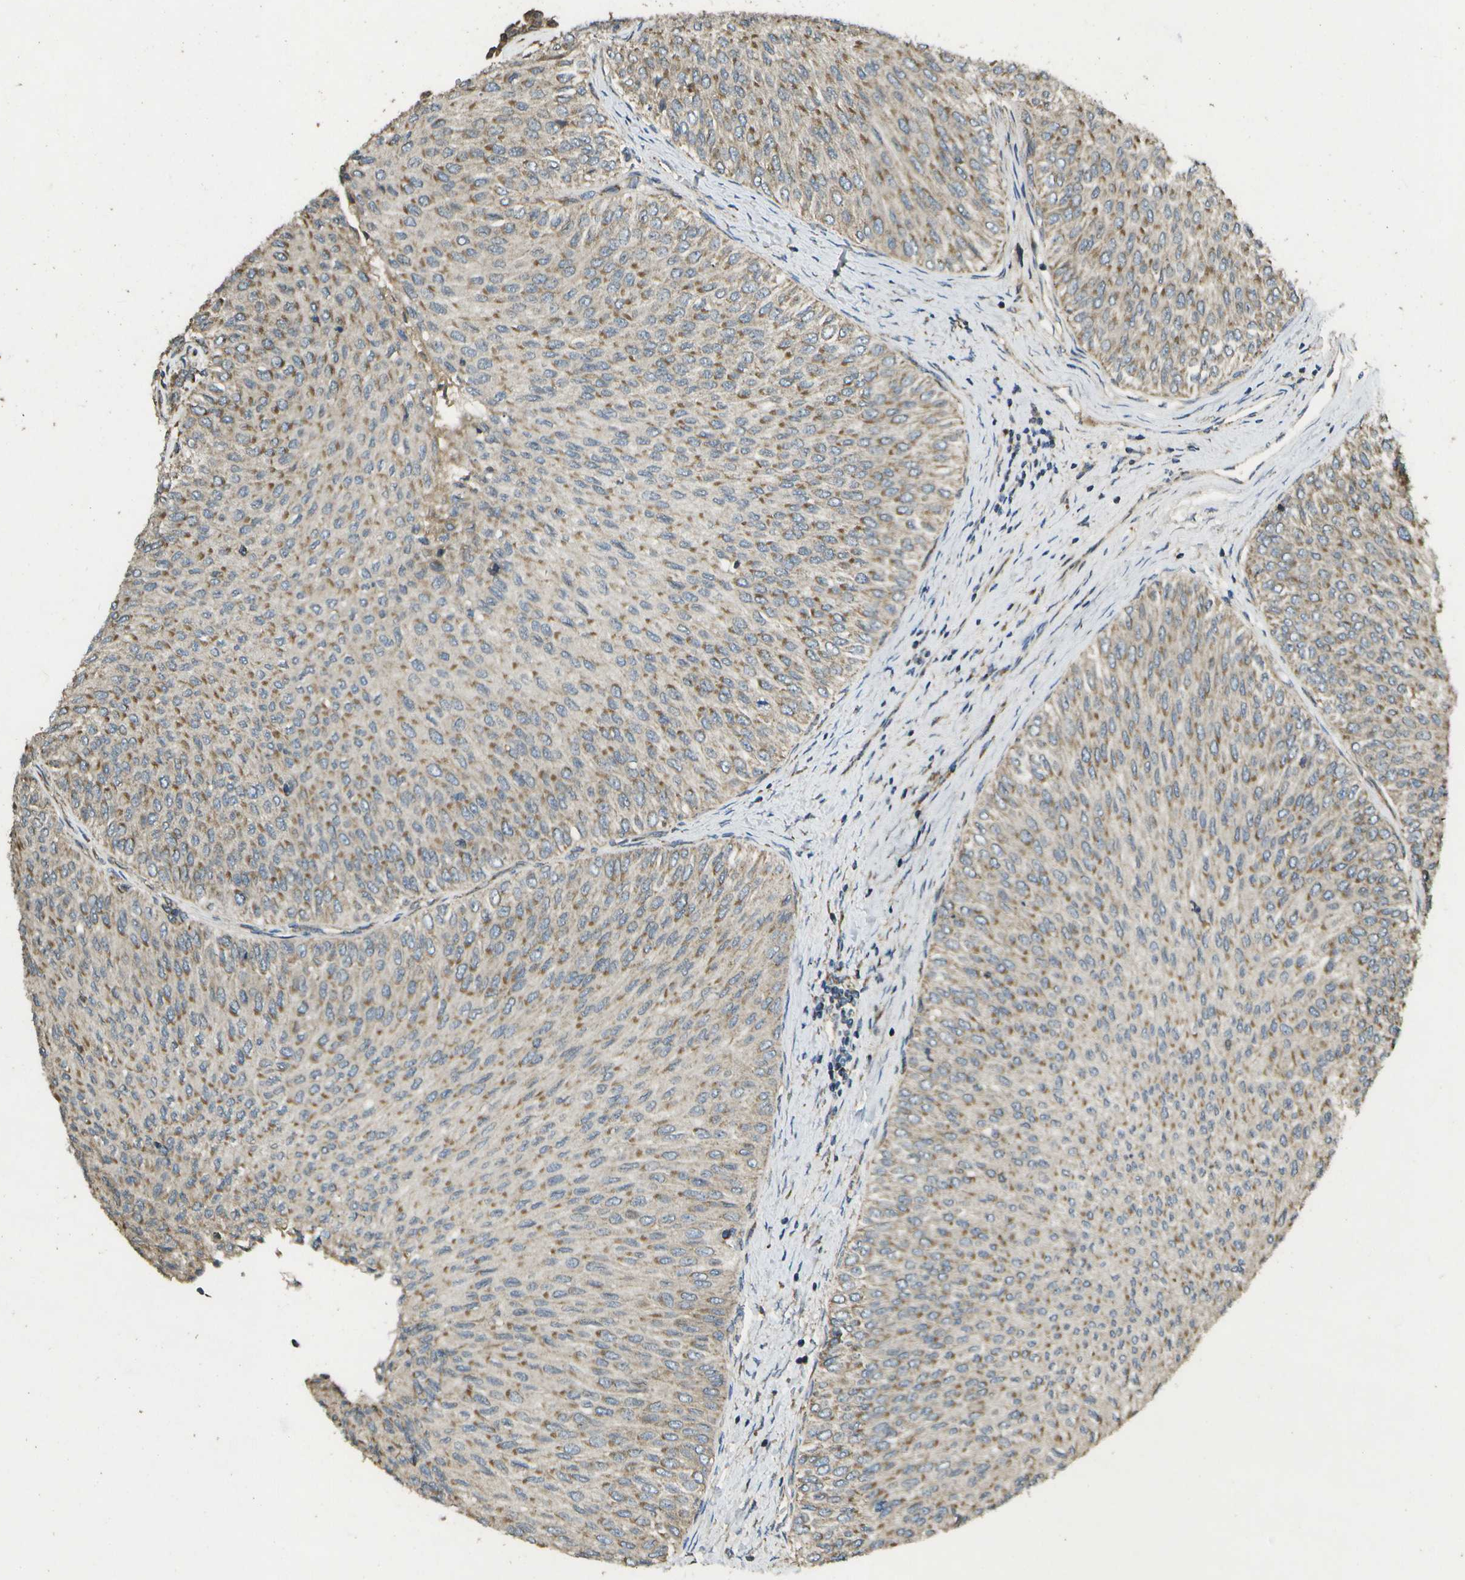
{"staining": {"intensity": "moderate", "quantity": ">75%", "location": "cytoplasmic/membranous"}, "tissue": "urothelial cancer", "cell_type": "Tumor cells", "image_type": "cancer", "snomed": [{"axis": "morphology", "description": "Urothelial carcinoma, Low grade"}, {"axis": "topography", "description": "Urinary bladder"}], "caption": "Tumor cells display moderate cytoplasmic/membranous expression in approximately >75% of cells in urothelial carcinoma (low-grade). Nuclei are stained in blue.", "gene": "HFE", "patient": {"sex": "male", "age": 78}}